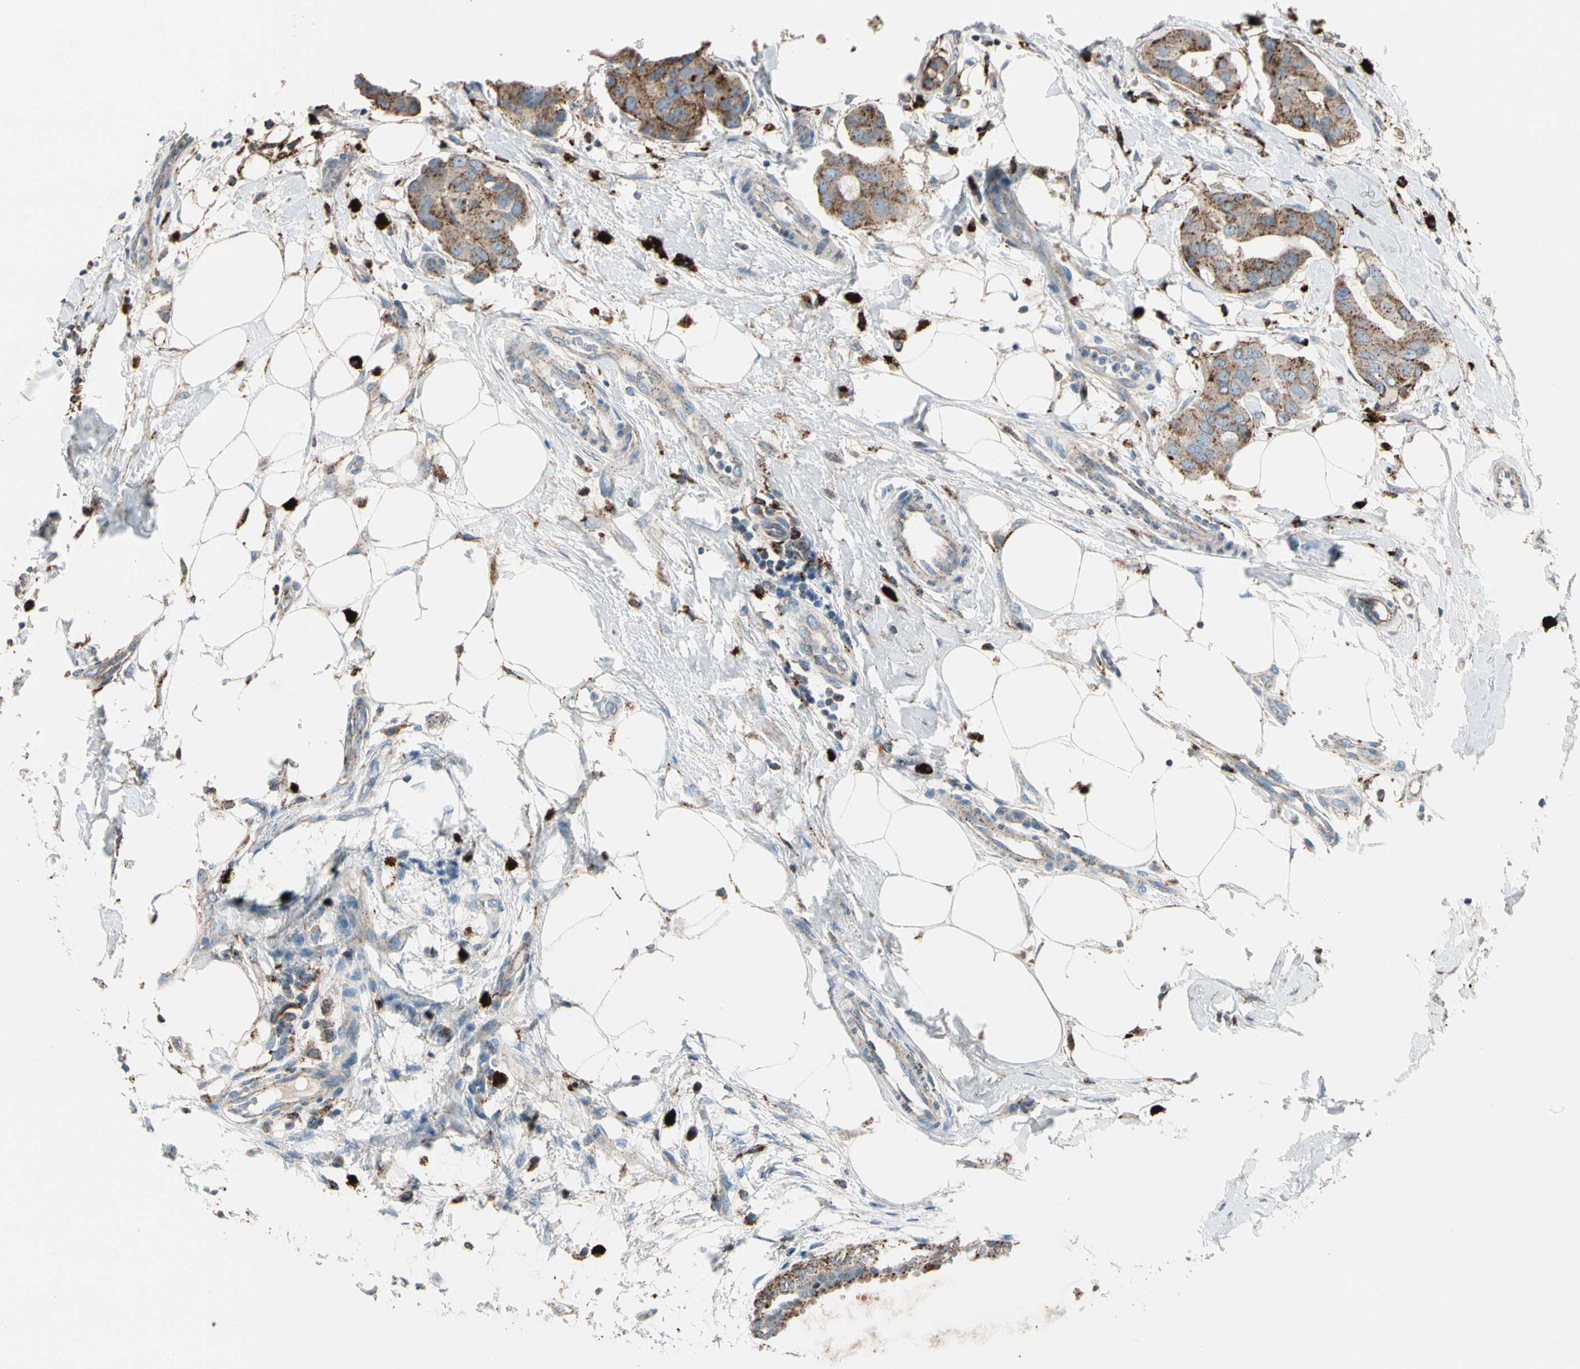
{"staining": {"intensity": "strong", "quantity": ">75%", "location": "cytoplasmic/membranous"}, "tissue": "breast cancer", "cell_type": "Tumor cells", "image_type": "cancer", "snomed": [{"axis": "morphology", "description": "Duct carcinoma"}, {"axis": "topography", "description": "Breast"}], "caption": "Human breast intraductal carcinoma stained for a protein (brown) reveals strong cytoplasmic/membranous positive staining in about >75% of tumor cells.", "gene": "GM2A", "patient": {"sex": "female", "age": 40}}